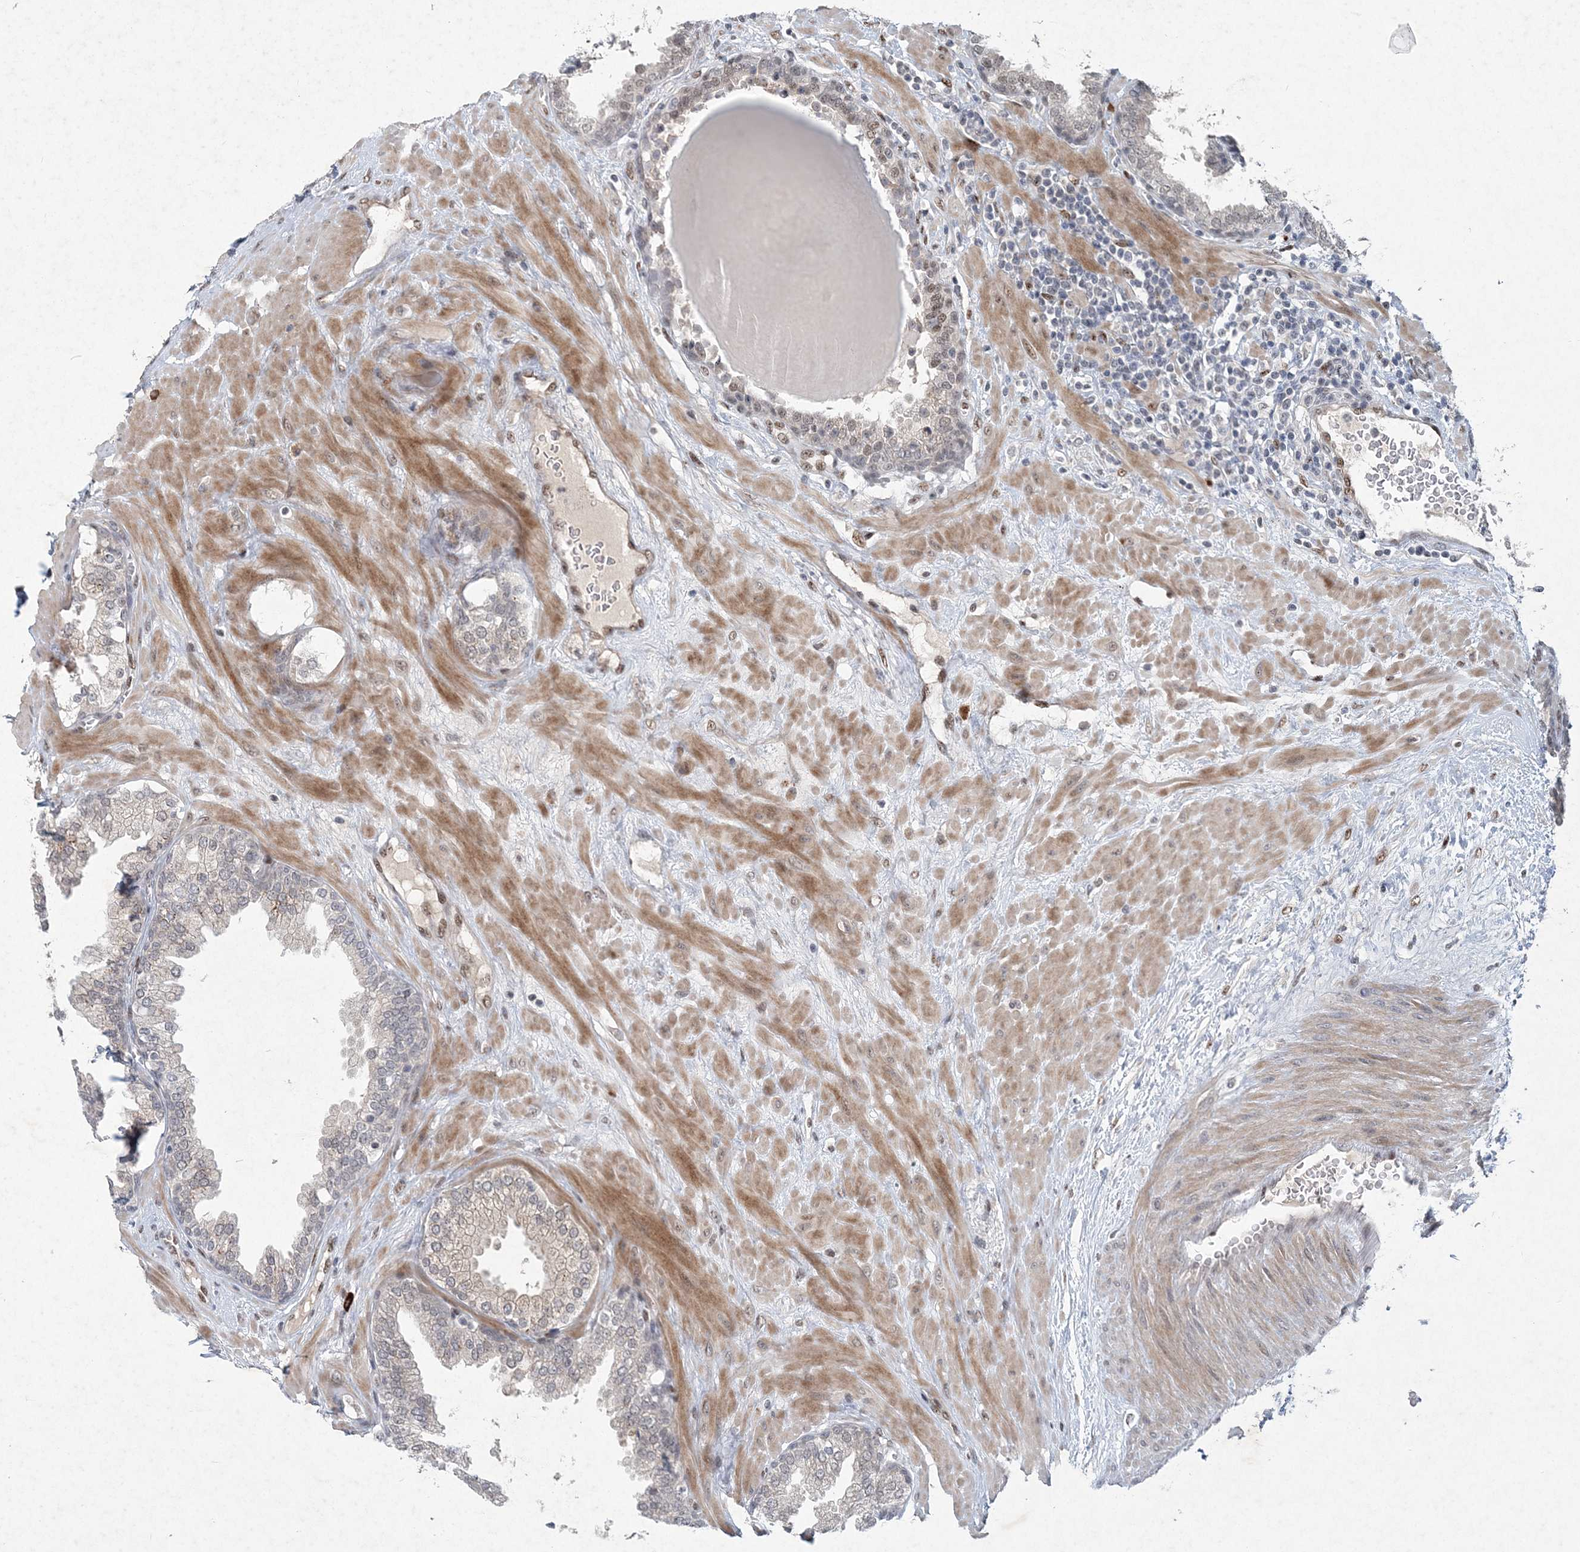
{"staining": {"intensity": "moderate", "quantity": "<25%", "location": "cytoplasmic/membranous,nuclear"}, "tissue": "prostate", "cell_type": "Glandular cells", "image_type": "normal", "snomed": [{"axis": "morphology", "description": "Normal tissue, NOS"}, {"axis": "topography", "description": "Prostate"}], "caption": "Immunohistochemistry histopathology image of benign prostate stained for a protein (brown), which demonstrates low levels of moderate cytoplasmic/membranous,nuclear staining in about <25% of glandular cells.", "gene": "GIN1", "patient": {"sex": "male", "age": 51}}